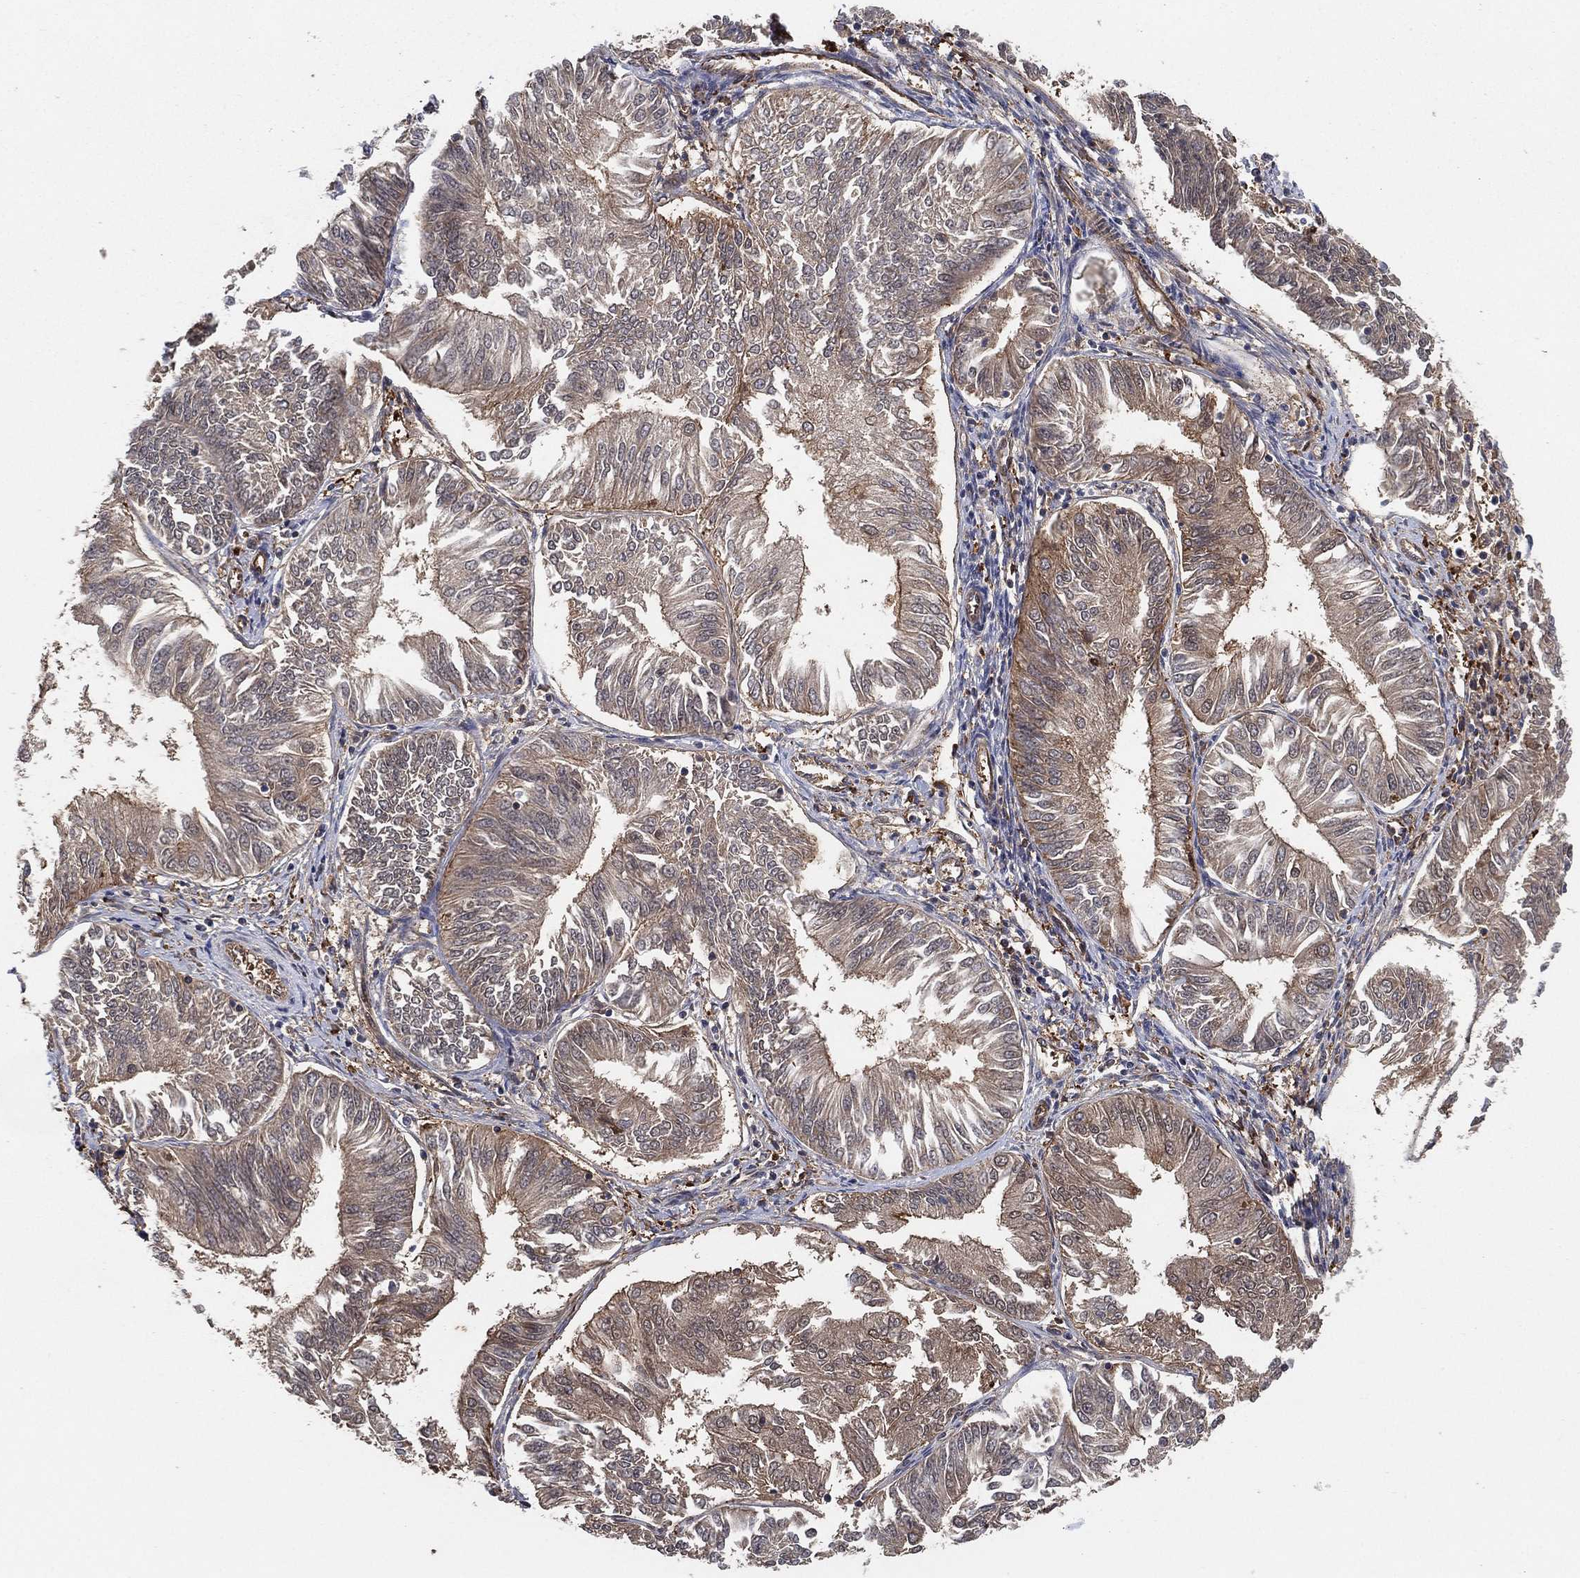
{"staining": {"intensity": "moderate", "quantity": "<25%", "location": "cytoplasmic/membranous"}, "tissue": "endometrial cancer", "cell_type": "Tumor cells", "image_type": "cancer", "snomed": [{"axis": "morphology", "description": "Adenocarcinoma, NOS"}, {"axis": "topography", "description": "Endometrium"}], "caption": "Human endometrial cancer (adenocarcinoma) stained with a protein marker exhibits moderate staining in tumor cells.", "gene": "PSMG4", "patient": {"sex": "female", "age": 58}}